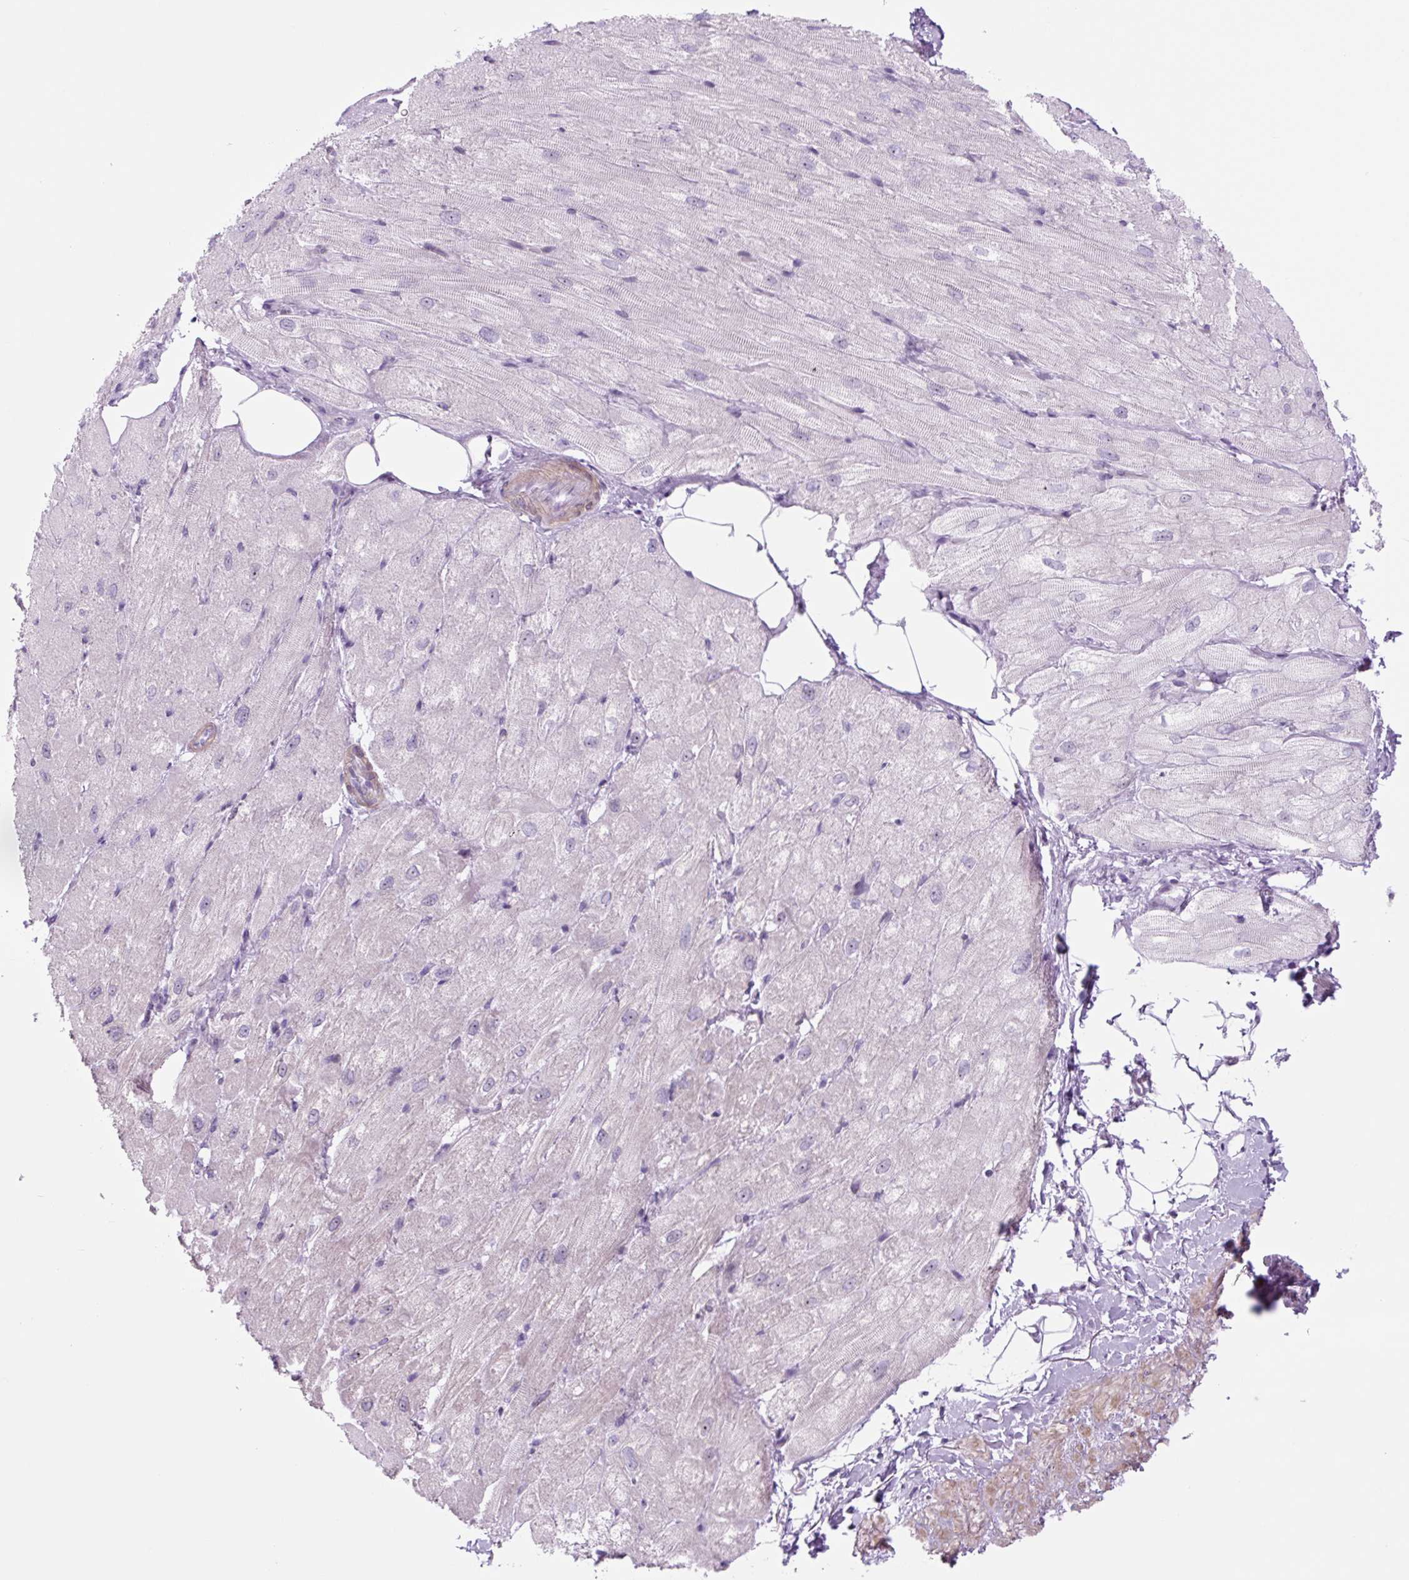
{"staining": {"intensity": "moderate", "quantity": "25%-75%", "location": "cytoplasmic/membranous,nuclear"}, "tissue": "heart muscle", "cell_type": "Cardiomyocytes", "image_type": "normal", "snomed": [{"axis": "morphology", "description": "Normal tissue, NOS"}, {"axis": "topography", "description": "Heart"}], "caption": "DAB immunohistochemical staining of normal heart muscle exhibits moderate cytoplasmic/membranous,nuclear protein positivity in approximately 25%-75% of cardiomyocytes. (Stains: DAB (3,3'-diaminobenzidine) in brown, nuclei in blue, Microscopy: brightfield microscopy at high magnification).", "gene": "RRS1", "patient": {"sex": "male", "age": 62}}